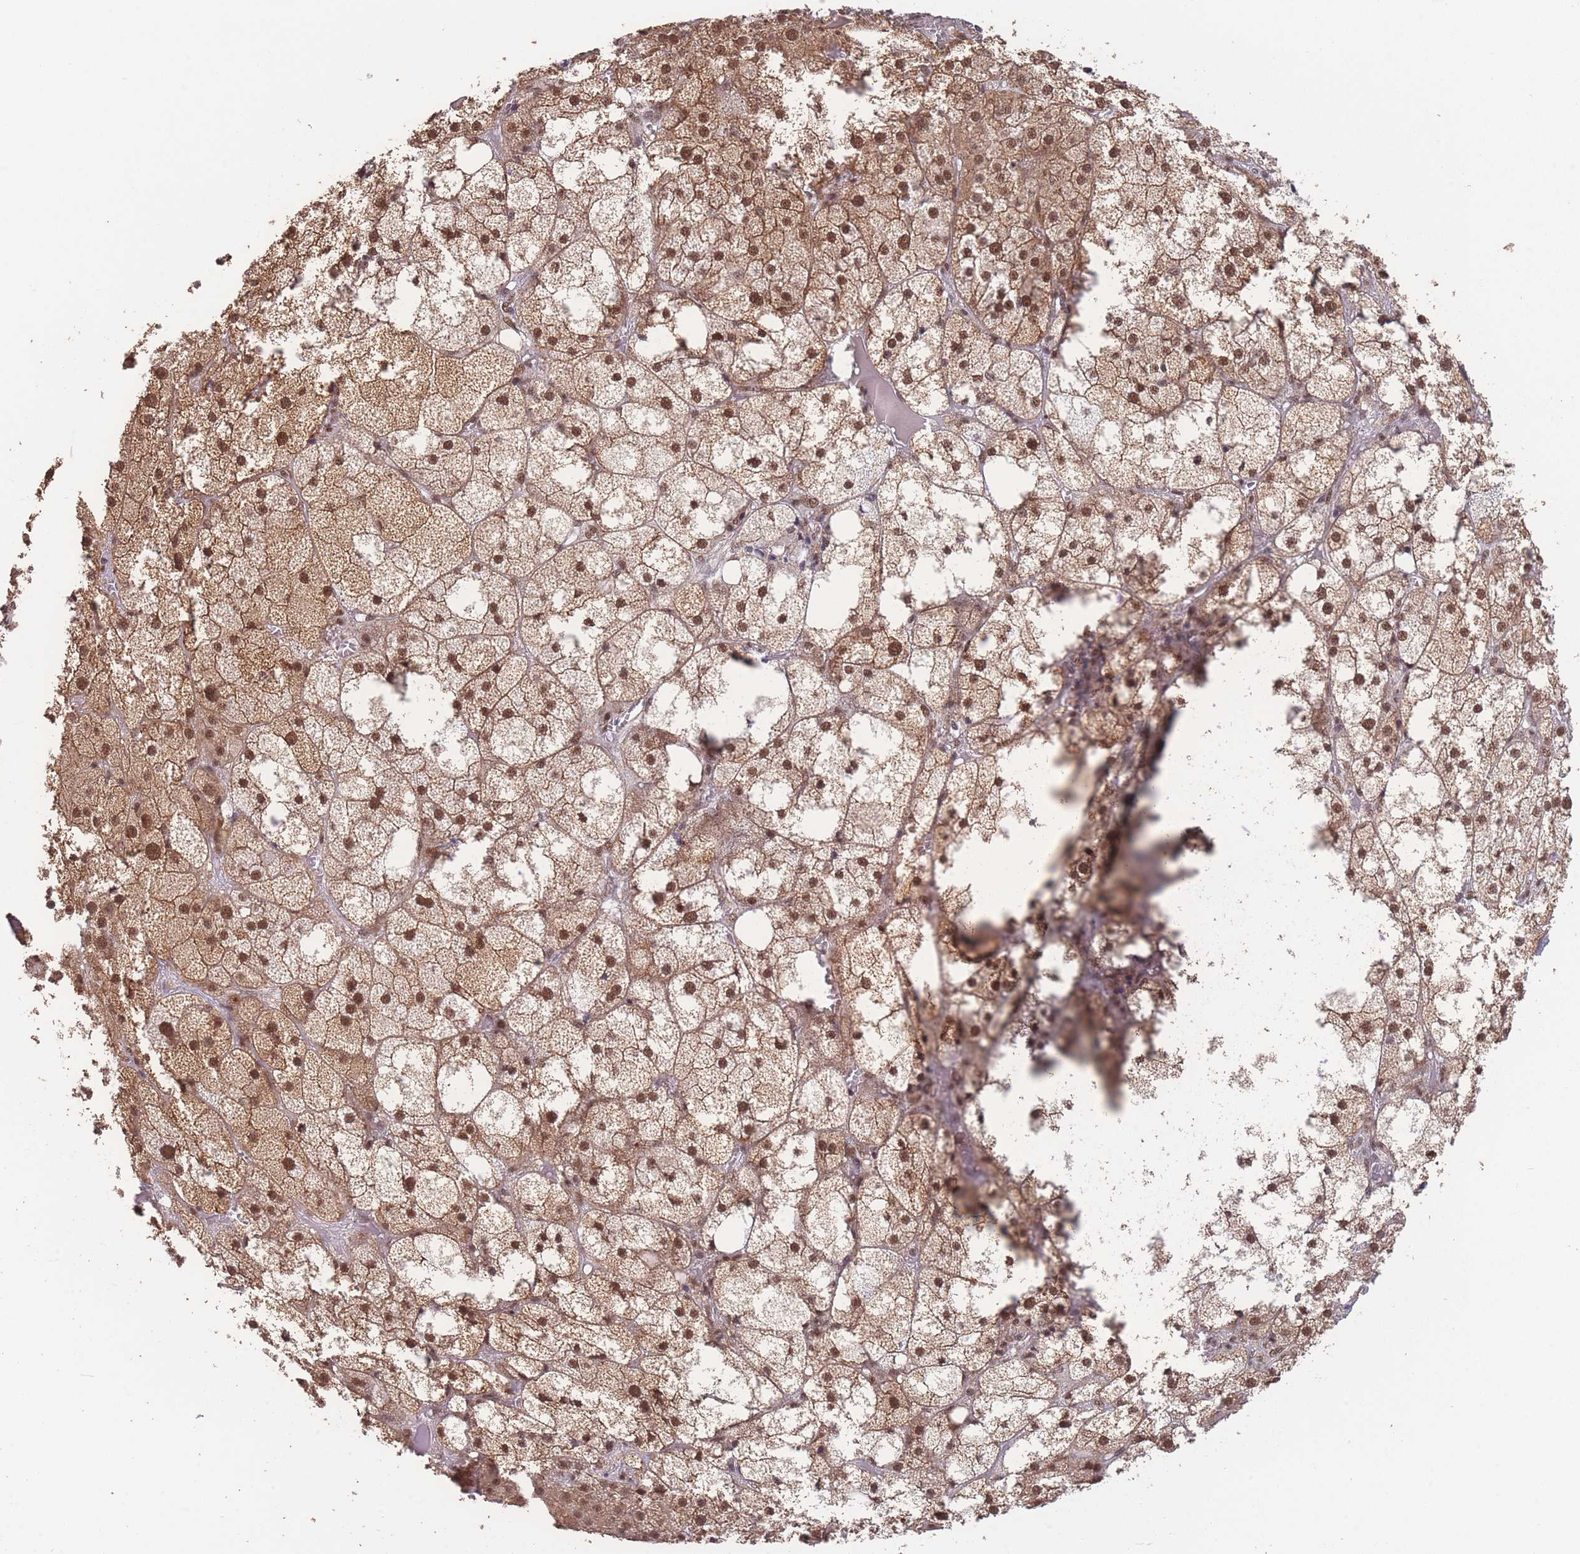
{"staining": {"intensity": "moderate", "quantity": ">75%", "location": "cytoplasmic/membranous,nuclear"}, "tissue": "adrenal gland", "cell_type": "Glandular cells", "image_type": "normal", "snomed": [{"axis": "morphology", "description": "Normal tissue, NOS"}, {"axis": "topography", "description": "Adrenal gland"}], "caption": "IHC micrograph of unremarkable human adrenal gland stained for a protein (brown), which exhibits medium levels of moderate cytoplasmic/membranous,nuclear expression in about >75% of glandular cells.", "gene": "SNRPA1", "patient": {"sex": "female", "age": 61}}